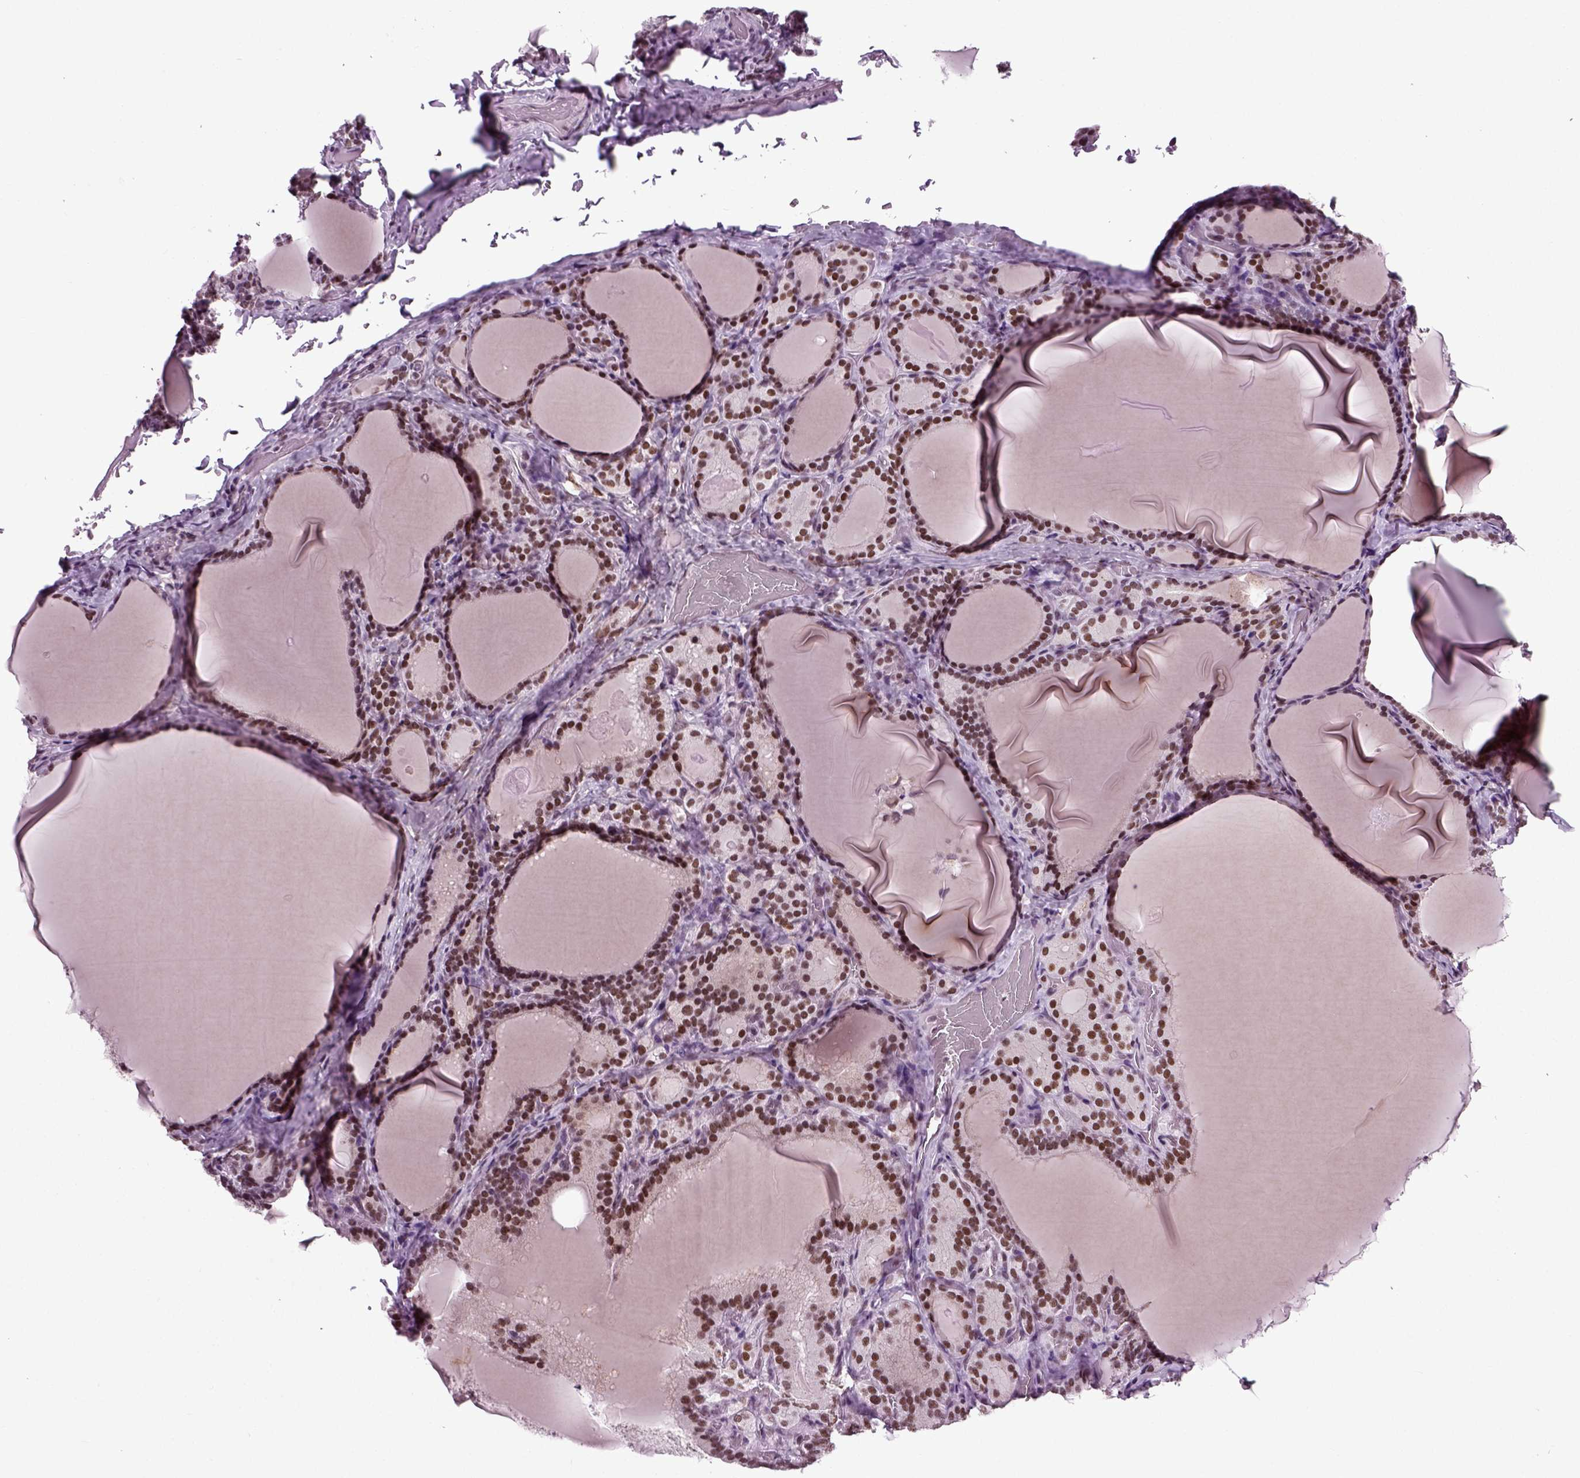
{"staining": {"intensity": "strong", "quantity": ">75%", "location": "nuclear"}, "tissue": "thyroid gland", "cell_type": "Glandular cells", "image_type": "normal", "snomed": [{"axis": "morphology", "description": "Normal tissue, NOS"}, {"axis": "morphology", "description": "Hyperplasia, NOS"}, {"axis": "topography", "description": "Thyroid gland"}], "caption": "A high amount of strong nuclear staining is appreciated in about >75% of glandular cells in benign thyroid gland. (brown staining indicates protein expression, while blue staining denotes nuclei).", "gene": "RCOR3", "patient": {"sex": "female", "age": 27}}